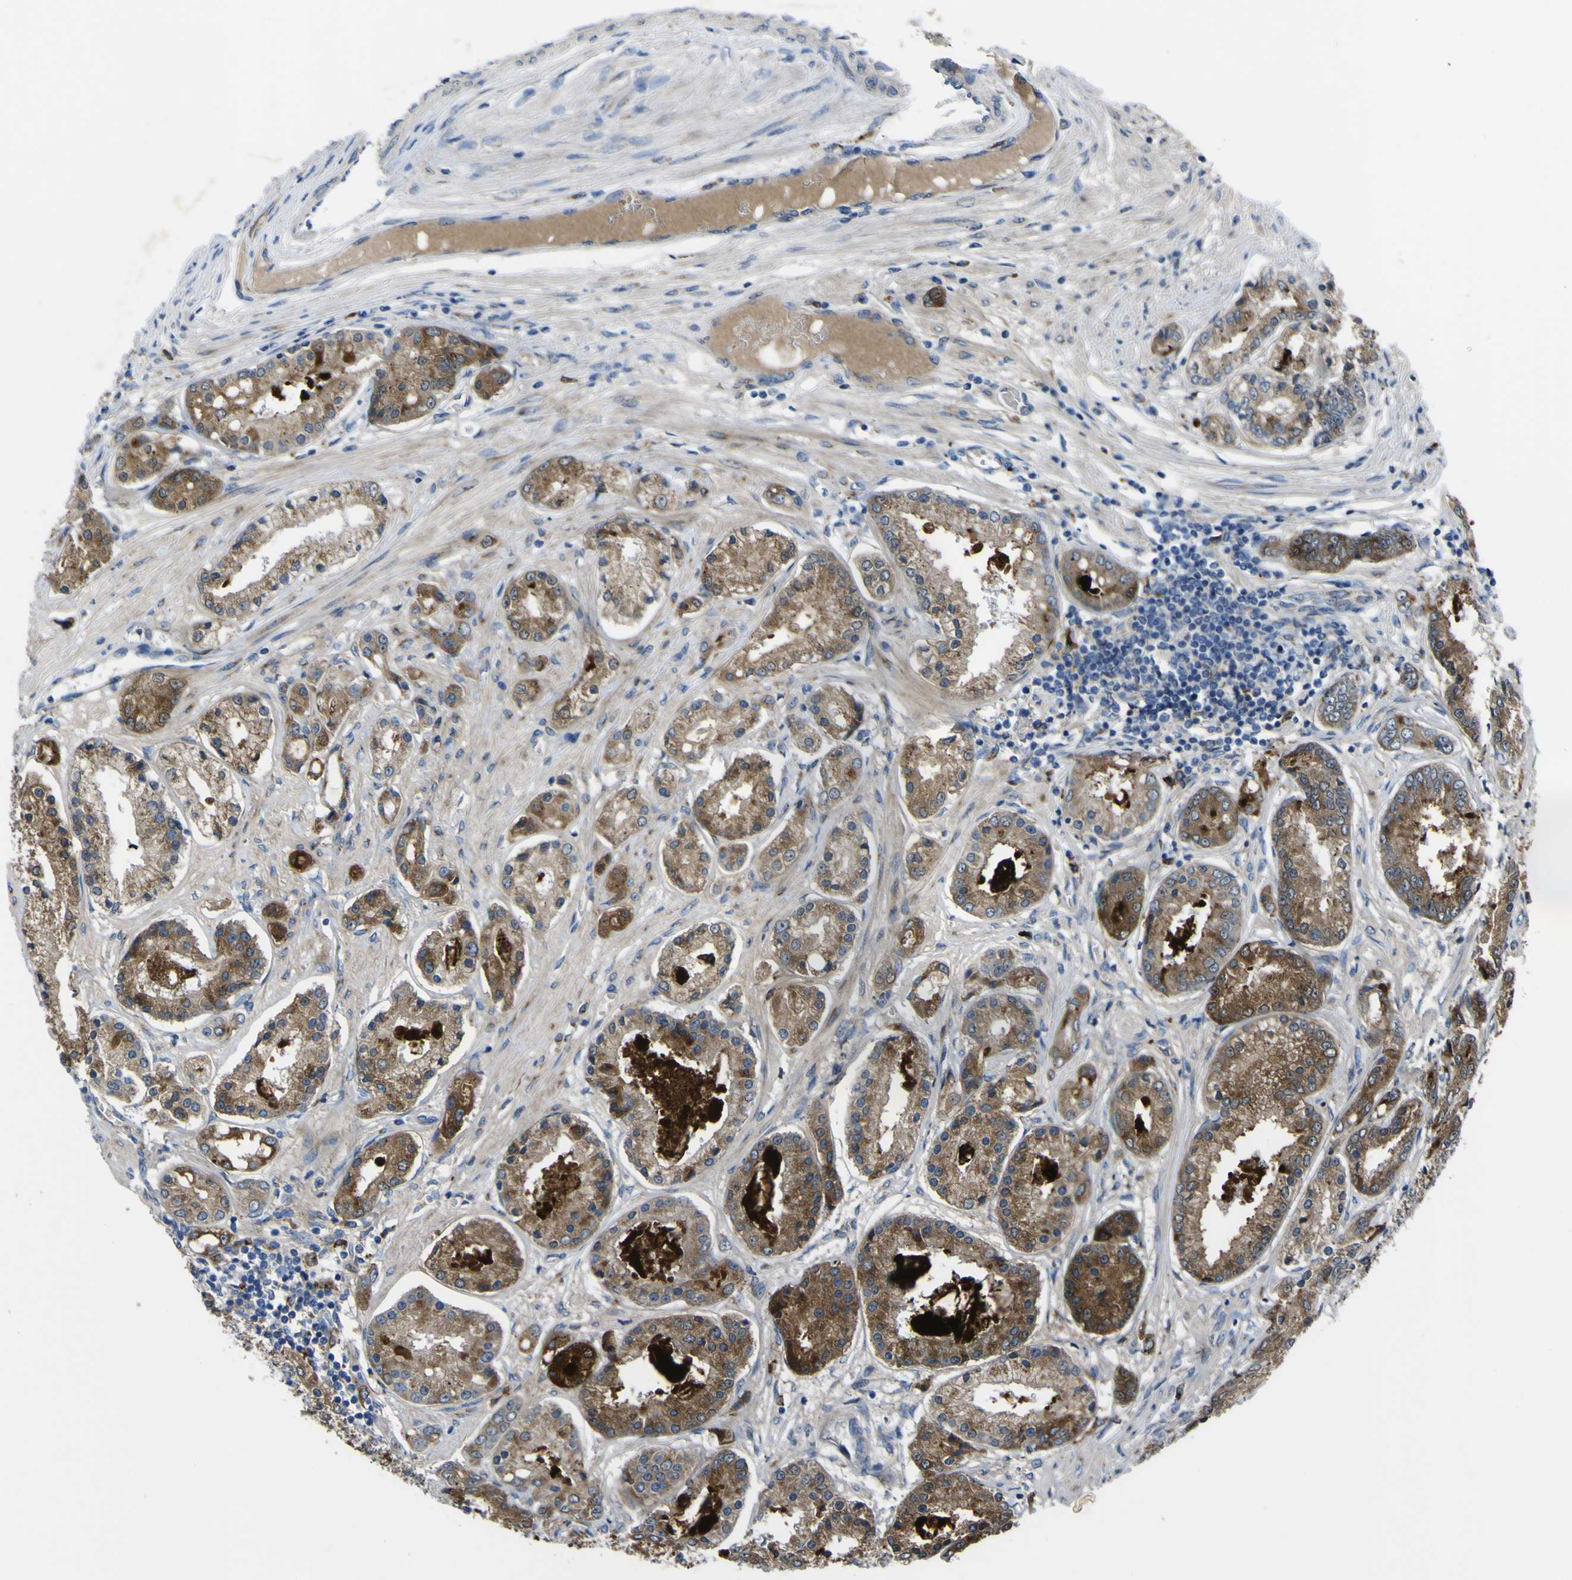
{"staining": {"intensity": "moderate", "quantity": ">75%", "location": "cytoplasmic/membranous"}, "tissue": "prostate cancer", "cell_type": "Tumor cells", "image_type": "cancer", "snomed": [{"axis": "morphology", "description": "Adenocarcinoma, High grade"}, {"axis": "topography", "description": "Prostate"}], "caption": "Prostate high-grade adenocarcinoma stained with a brown dye exhibits moderate cytoplasmic/membranous positive positivity in approximately >75% of tumor cells.", "gene": "CST3", "patient": {"sex": "male", "age": 59}}